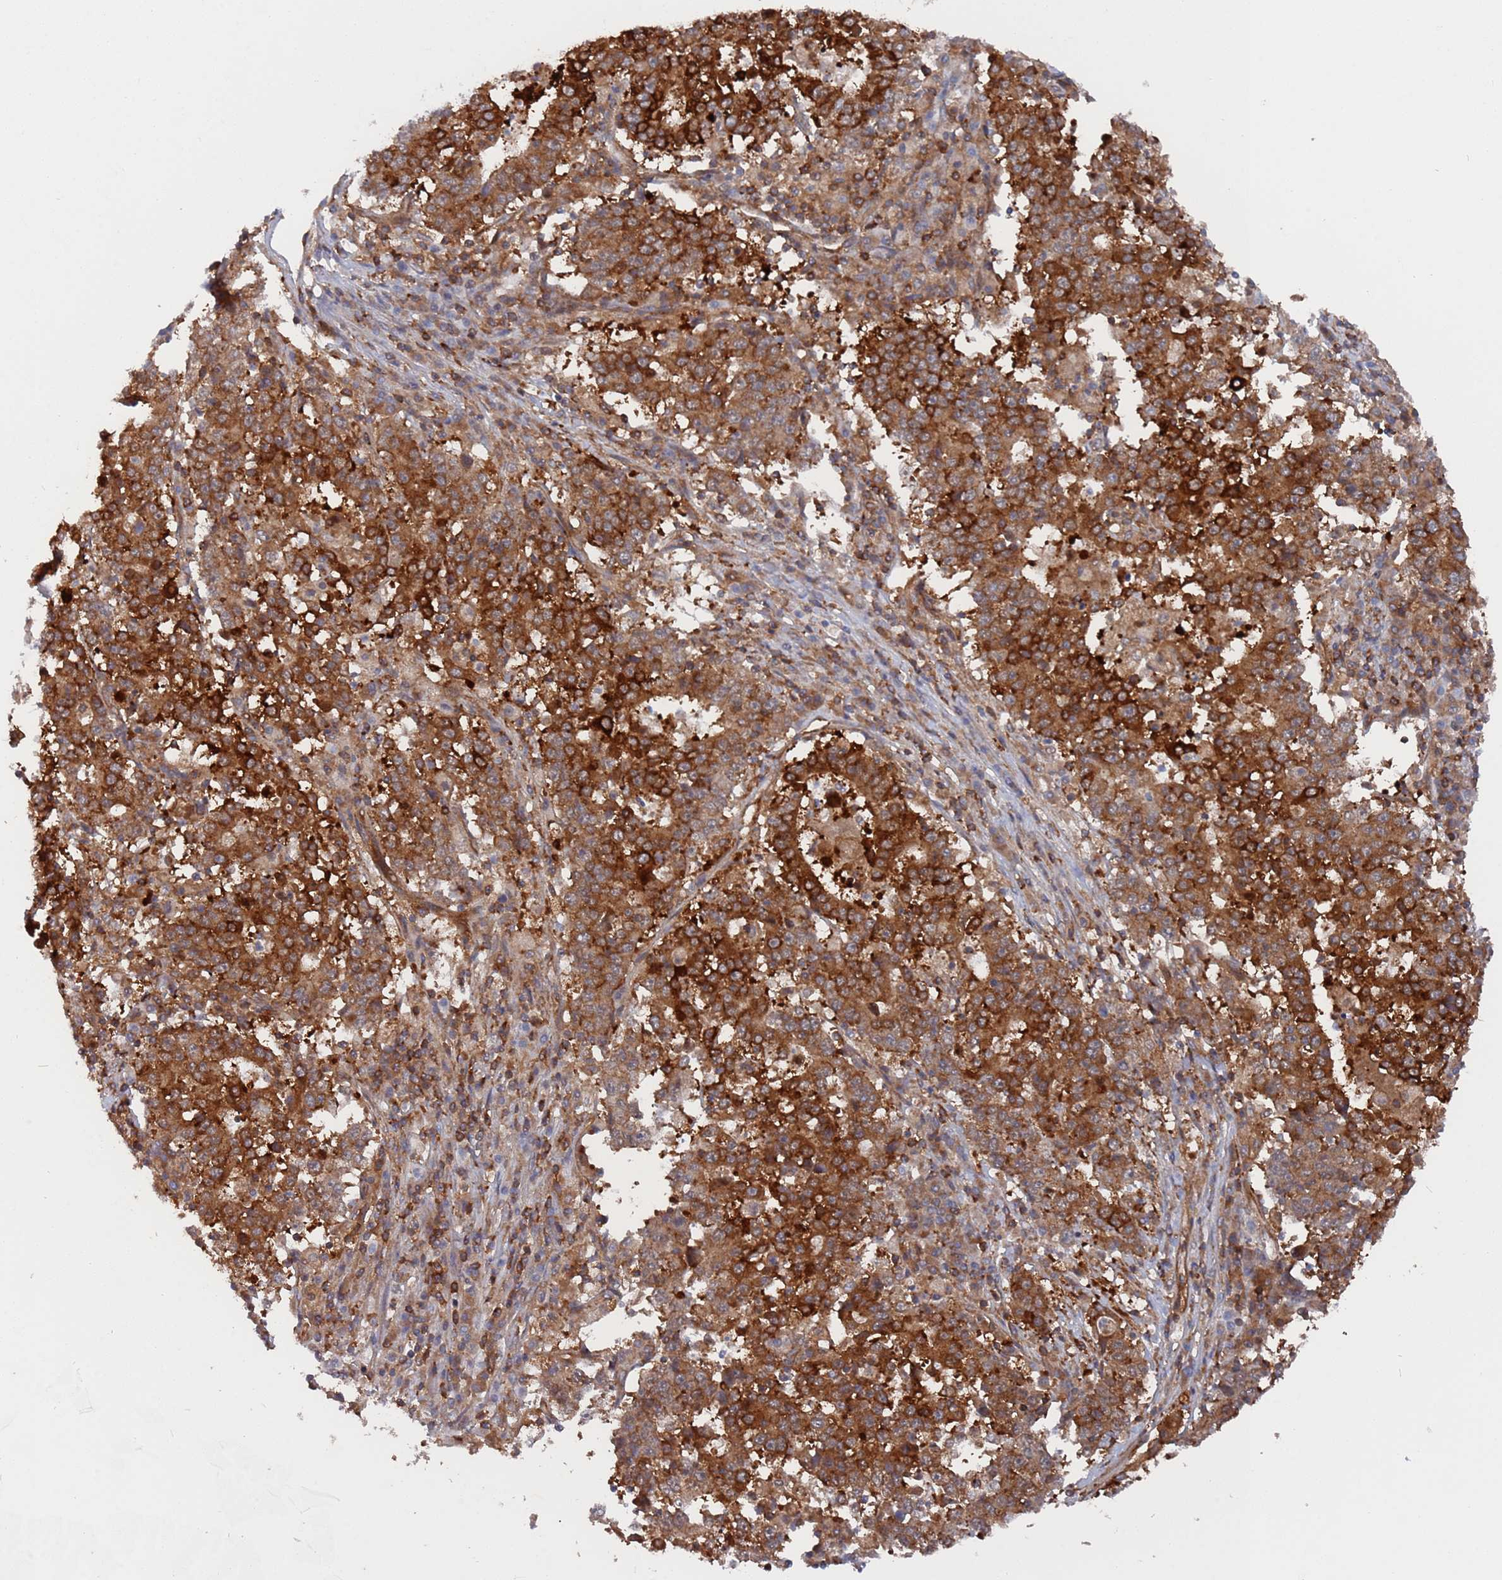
{"staining": {"intensity": "strong", "quantity": ">75%", "location": "cytoplasmic/membranous"}, "tissue": "stomach cancer", "cell_type": "Tumor cells", "image_type": "cancer", "snomed": [{"axis": "morphology", "description": "Adenocarcinoma, NOS"}, {"axis": "topography", "description": "Stomach"}], "caption": "Immunohistochemistry (IHC) image of stomach cancer stained for a protein (brown), which reveals high levels of strong cytoplasmic/membranous positivity in about >75% of tumor cells.", "gene": "DDX60", "patient": {"sex": "male", "age": 59}}